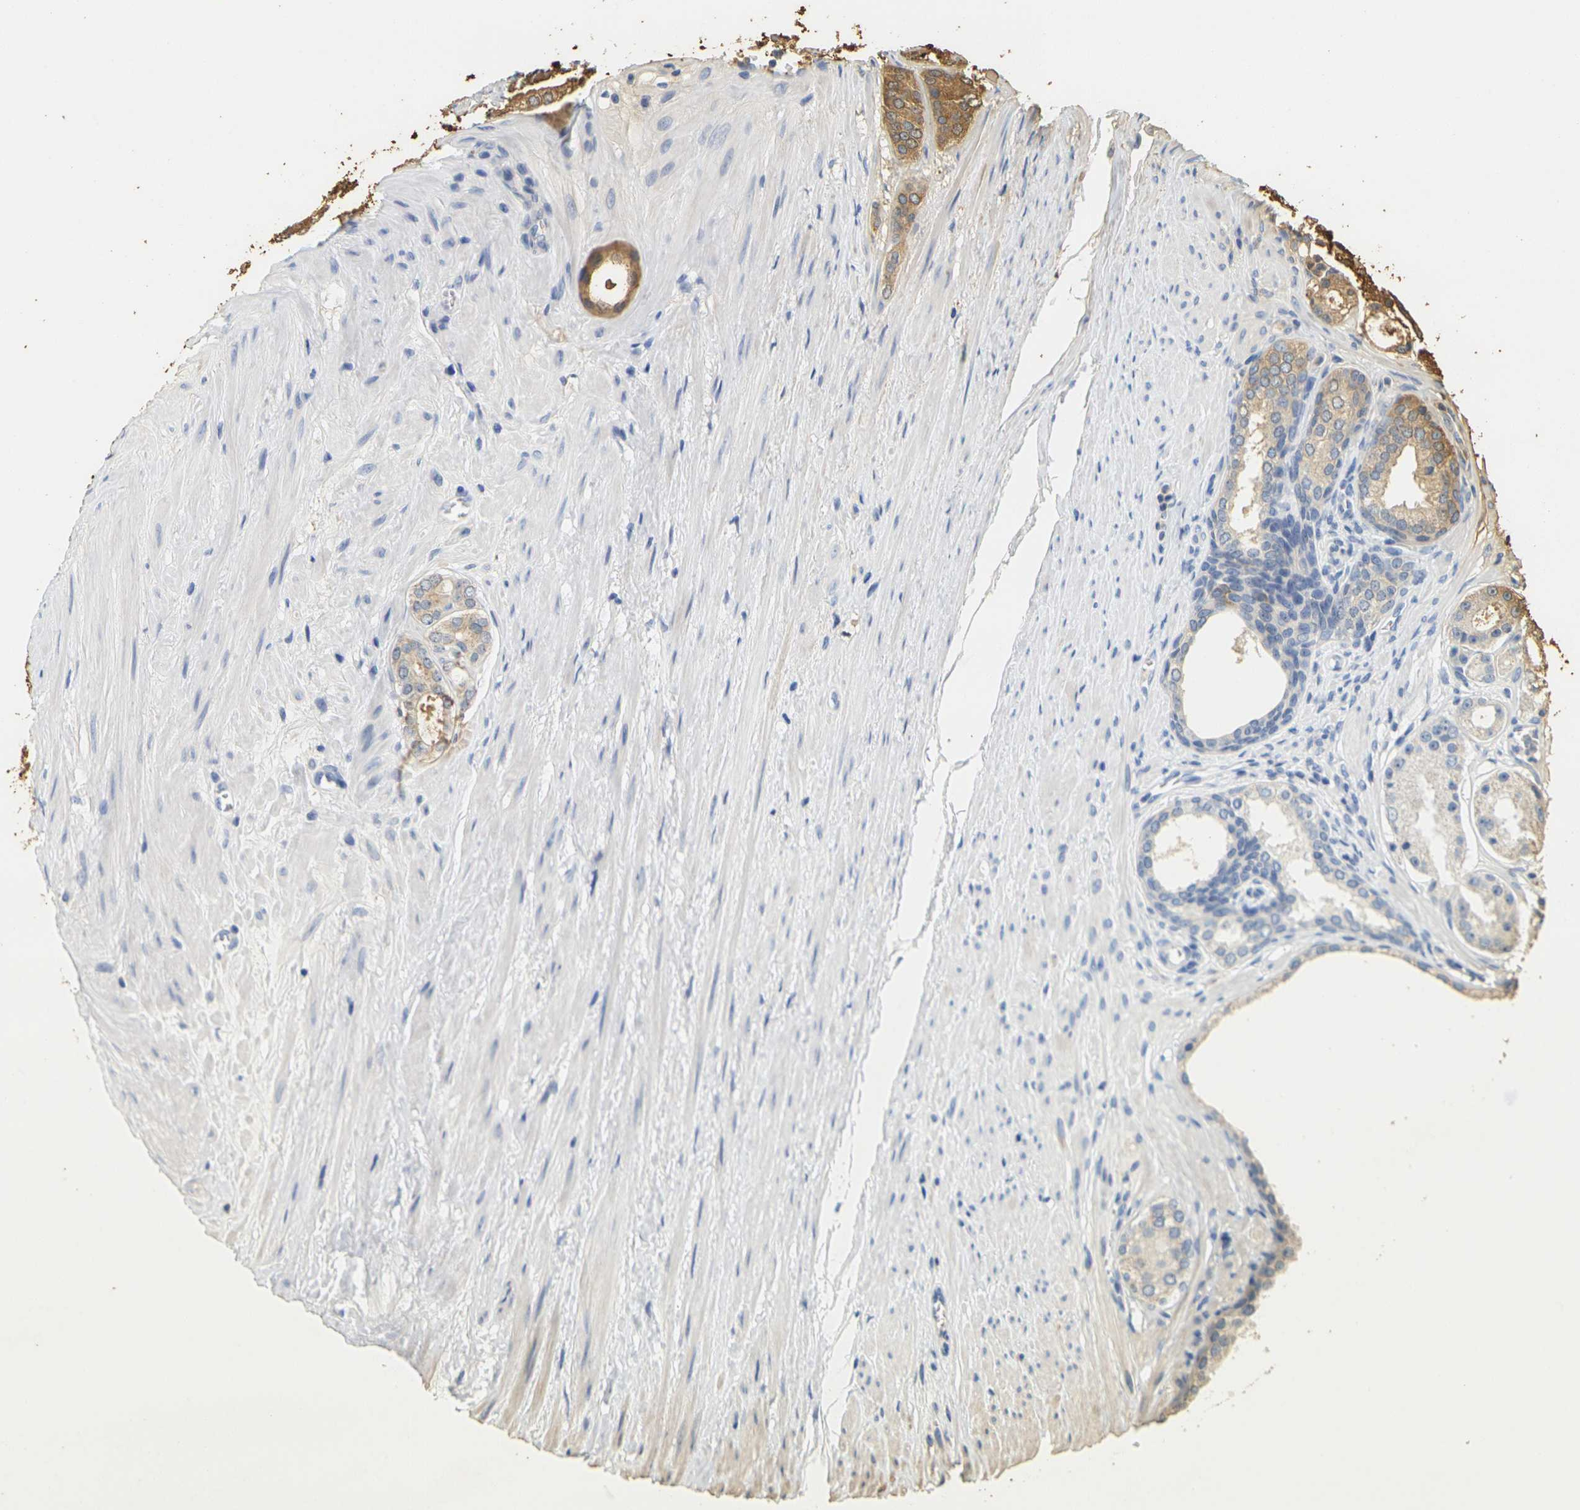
{"staining": {"intensity": "moderate", "quantity": ">75%", "location": "cytoplasmic/membranous"}, "tissue": "prostate cancer", "cell_type": "Tumor cells", "image_type": "cancer", "snomed": [{"axis": "morphology", "description": "Adenocarcinoma, Low grade"}, {"axis": "topography", "description": "Prostate"}], "caption": "Protein staining reveals moderate cytoplasmic/membranous positivity in about >75% of tumor cells in prostate cancer (low-grade adenocarcinoma). Nuclei are stained in blue.", "gene": "KLK5", "patient": {"sex": "male", "age": 57}}